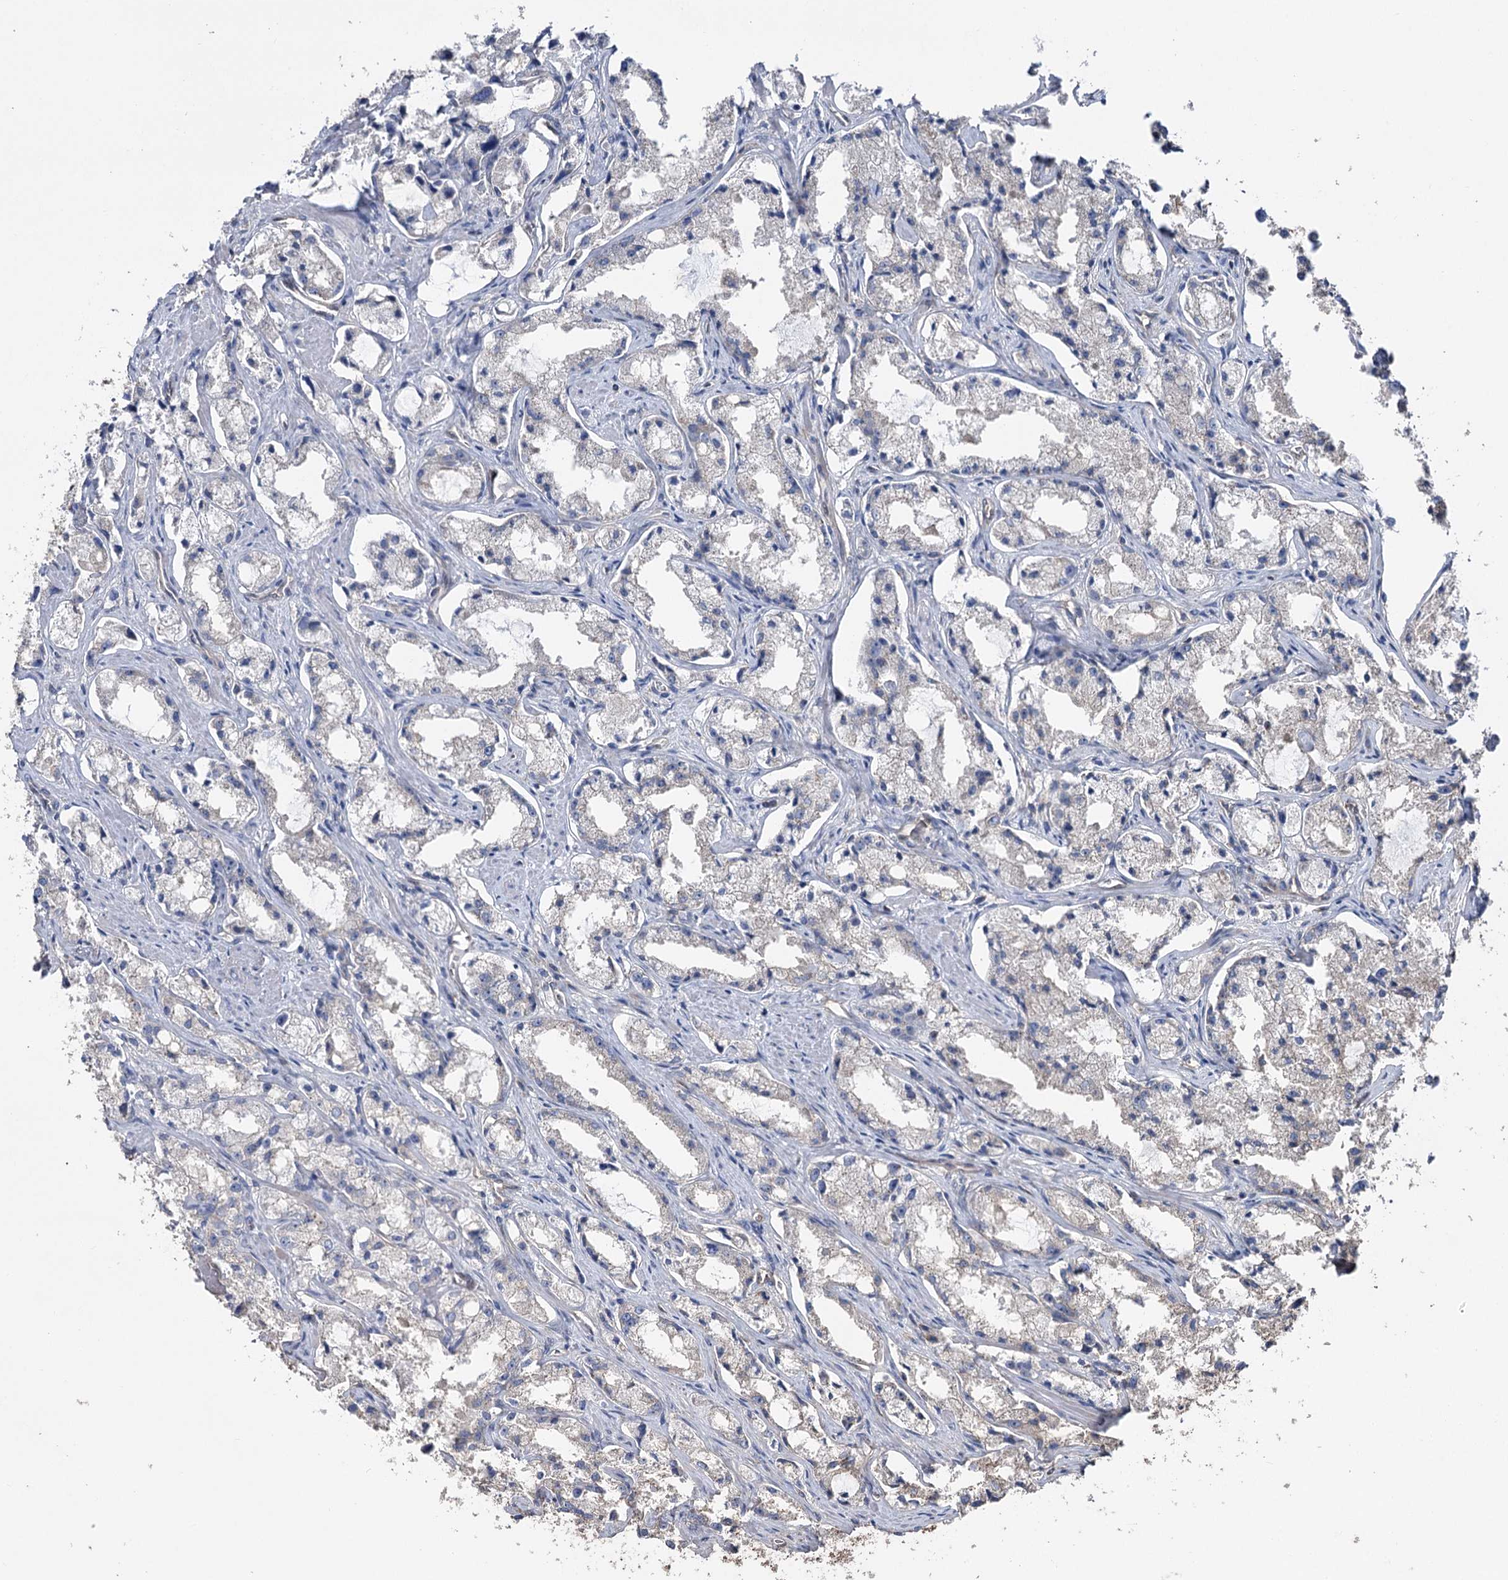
{"staining": {"intensity": "negative", "quantity": "none", "location": "none"}, "tissue": "prostate cancer", "cell_type": "Tumor cells", "image_type": "cancer", "snomed": [{"axis": "morphology", "description": "Adenocarcinoma, High grade"}, {"axis": "topography", "description": "Prostate"}], "caption": "Immunohistochemistry (IHC) image of human prostate high-grade adenocarcinoma stained for a protein (brown), which displays no positivity in tumor cells.", "gene": "FAM13B", "patient": {"sex": "male", "age": 66}}